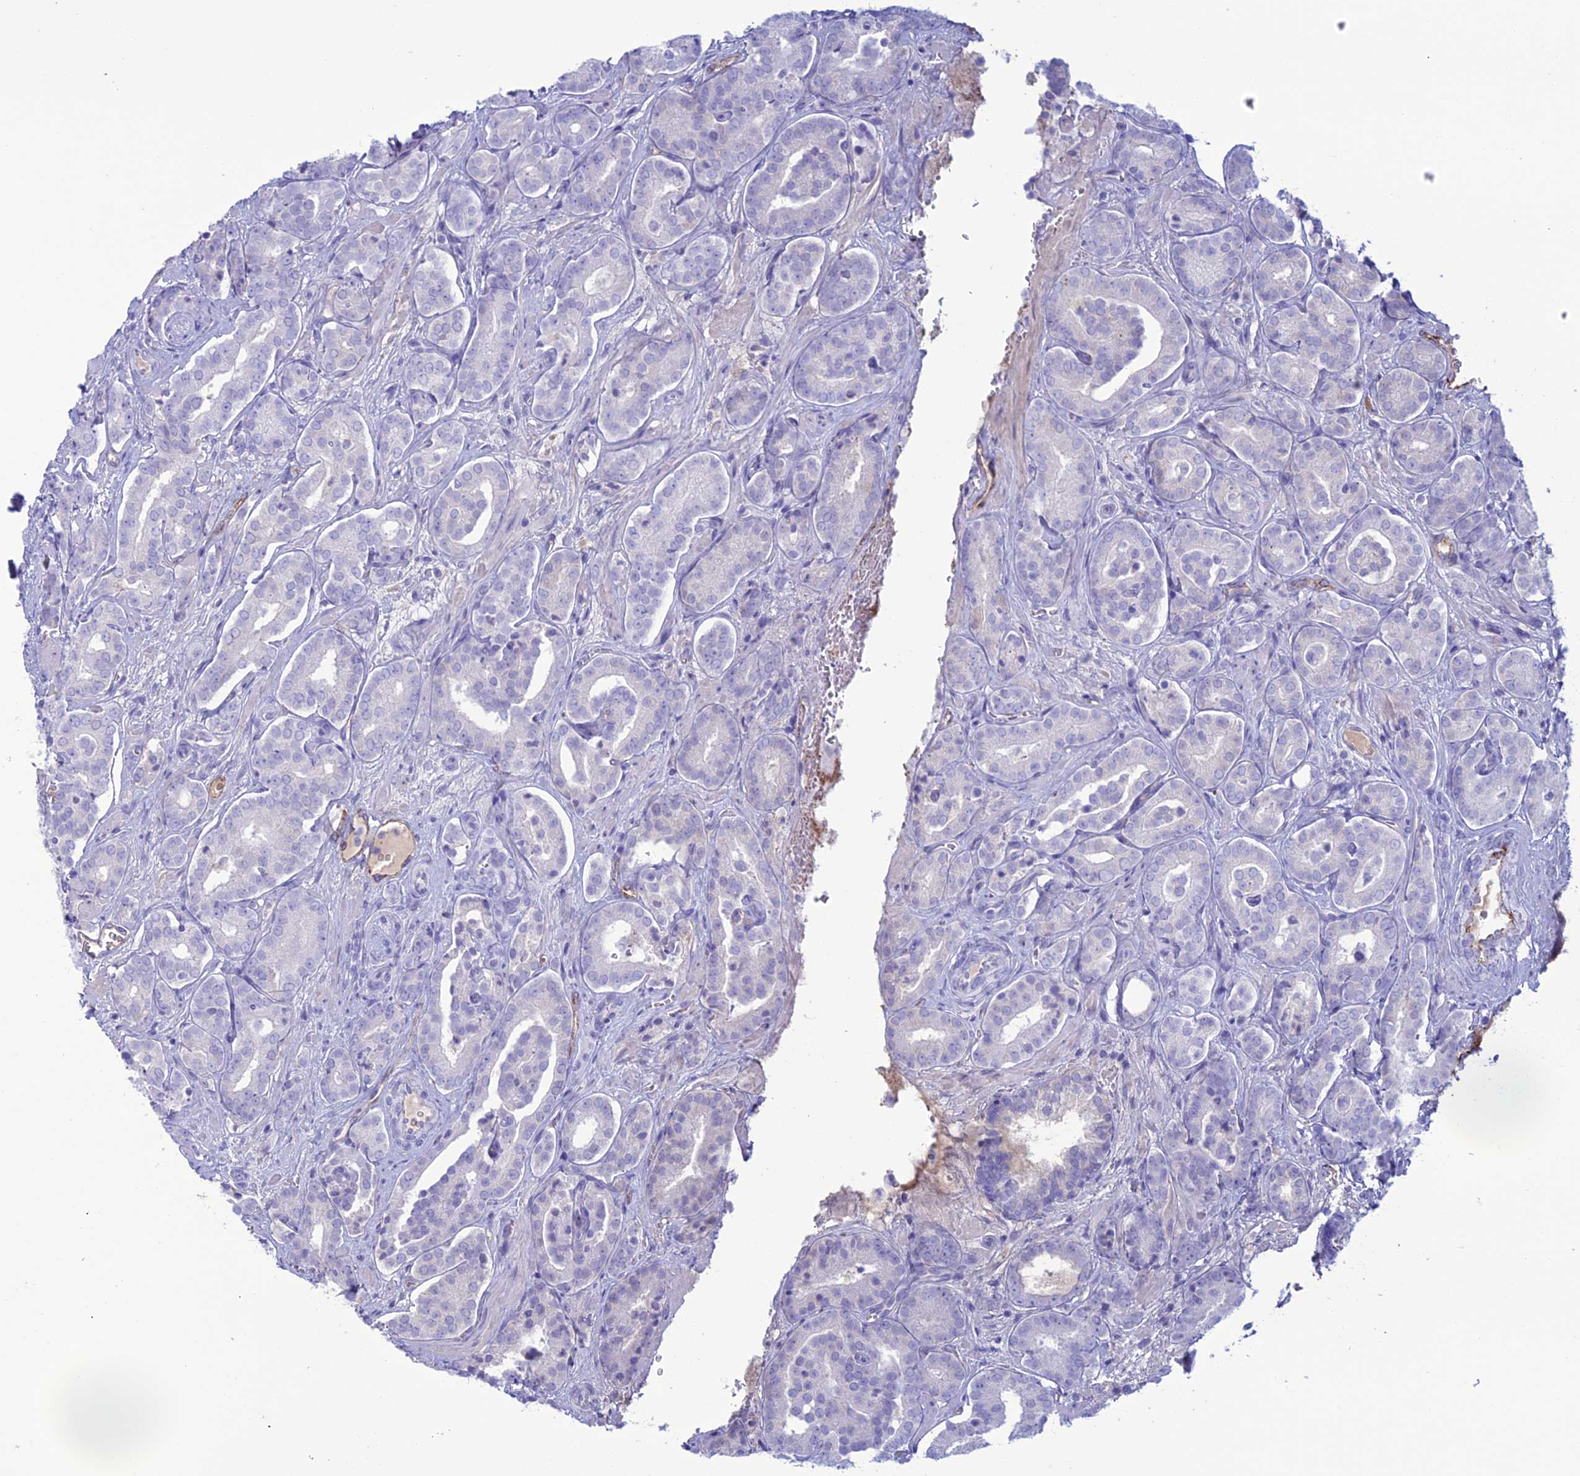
{"staining": {"intensity": "negative", "quantity": "none", "location": "none"}, "tissue": "prostate cancer", "cell_type": "Tumor cells", "image_type": "cancer", "snomed": [{"axis": "morphology", "description": "Adenocarcinoma, High grade"}, {"axis": "topography", "description": "Prostate"}], "caption": "The immunohistochemistry histopathology image has no significant staining in tumor cells of prostate high-grade adenocarcinoma tissue. The staining is performed using DAB brown chromogen with nuclei counter-stained in using hematoxylin.", "gene": "CDC42EP5", "patient": {"sex": "male", "age": 66}}